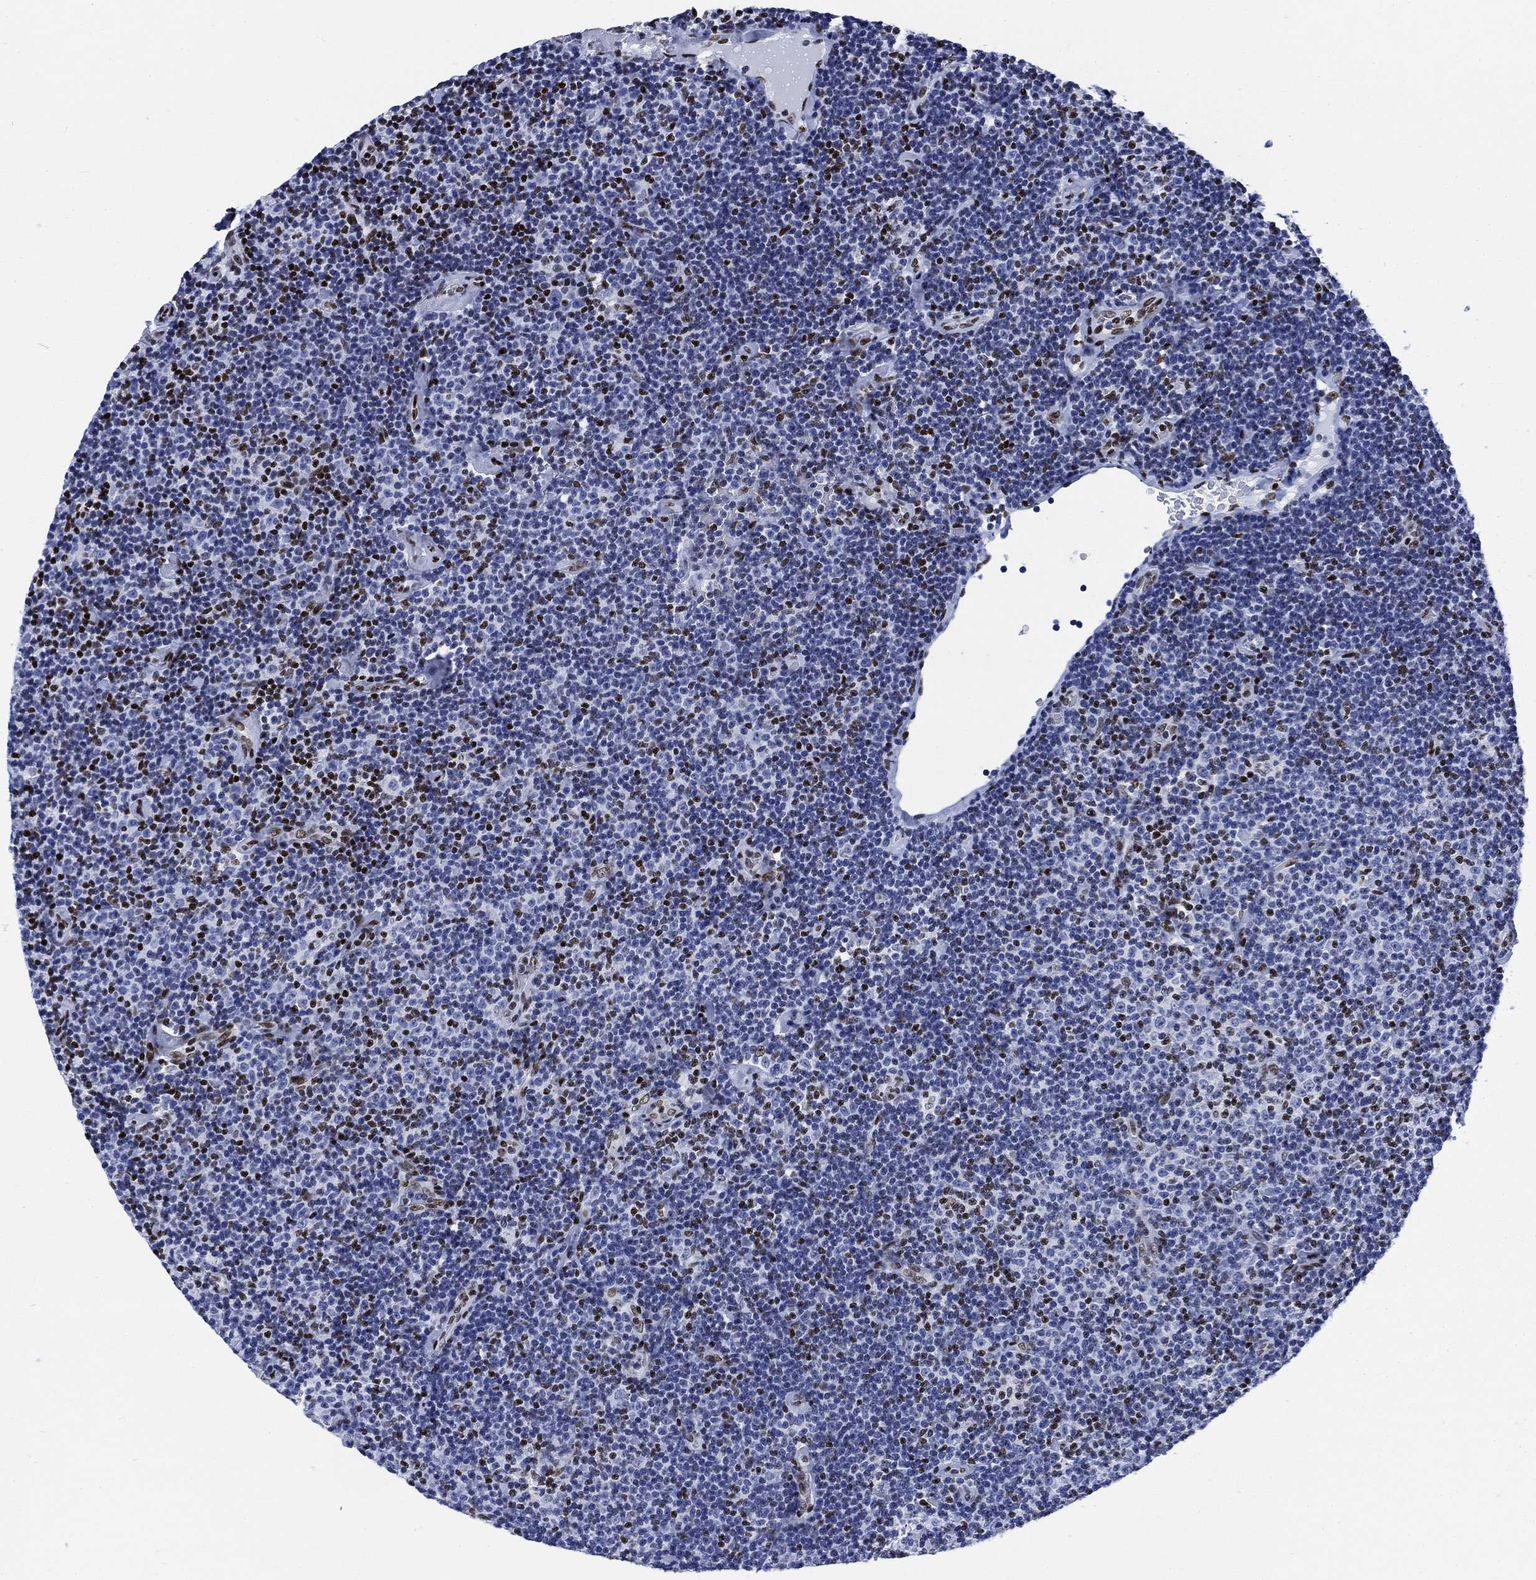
{"staining": {"intensity": "moderate", "quantity": "25%-75%", "location": "nuclear"}, "tissue": "lymphoma", "cell_type": "Tumor cells", "image_type": "cancer", "snomed": [{"axis": "morphology", "description": "Malignant lymphoma, non-Hodgkin's type, Low grade"}, {"axis": "topography", "description": "Lymph node"}], "caption": "The histopathology image exhibits immunohistochemical staining of lymphoma. There is moderate nuclear staining is identified in approximately 25%-75% of tumor cells.", "gene": "H1-10", "patient": {"sex": "male", "age": 81}}